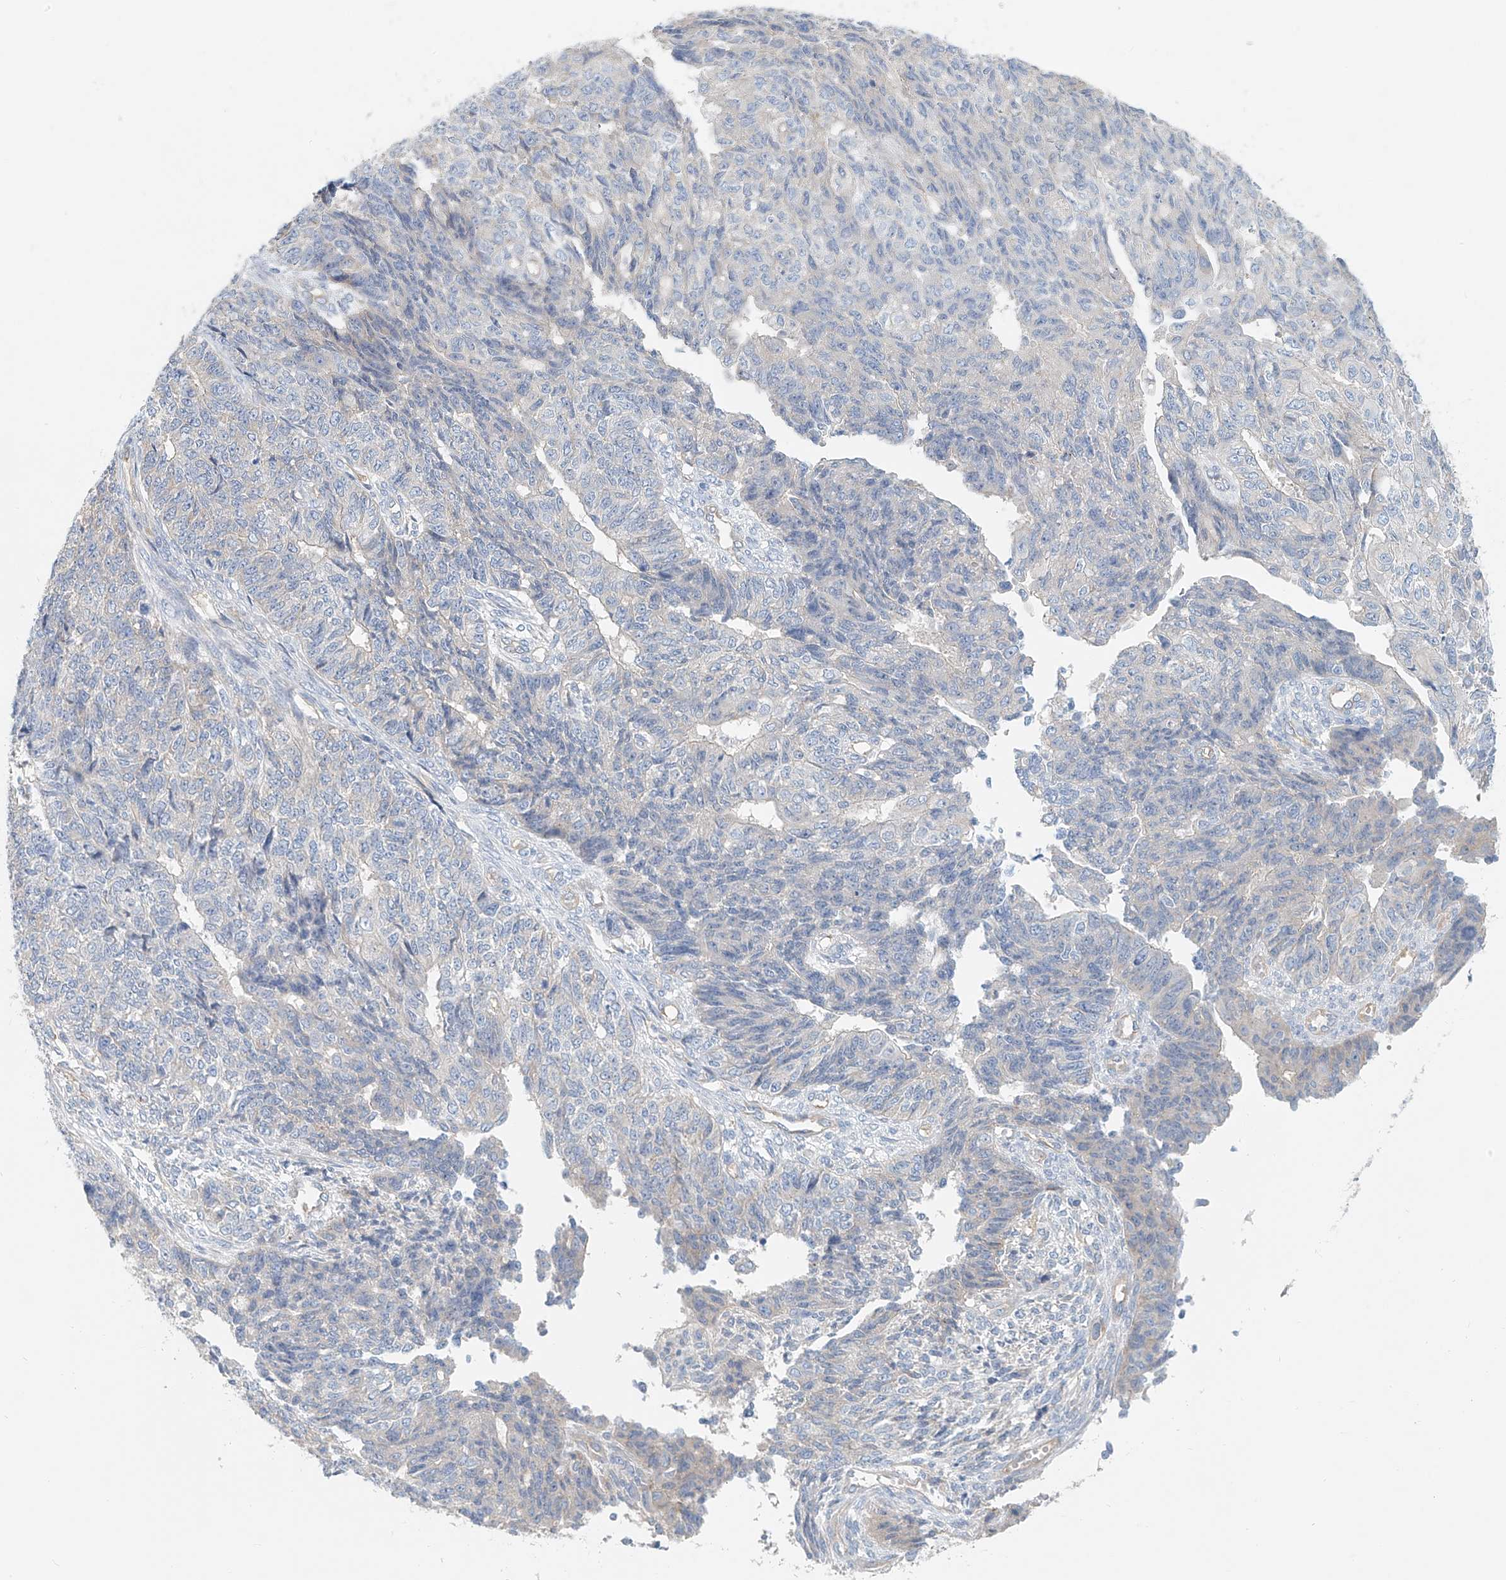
{"staining": {"intensity": "negative", "quantity": "none", "location": "none"}, "tissue": "endometrial cancer", "cell_type": "Tumor cells", "image_type": "cancer", "snomed": [{"axis": "morphology", "description": "Adenocarcinoma, NOS"}, {"axis": "topography", "description": "Endometrium"}], "caption": "Endometrial cancer was stained to show a protein in brown. There is no significant positivity in tumor cells.", "gene": "FRYL", "patient": {"sex": "female", "age": 32}}